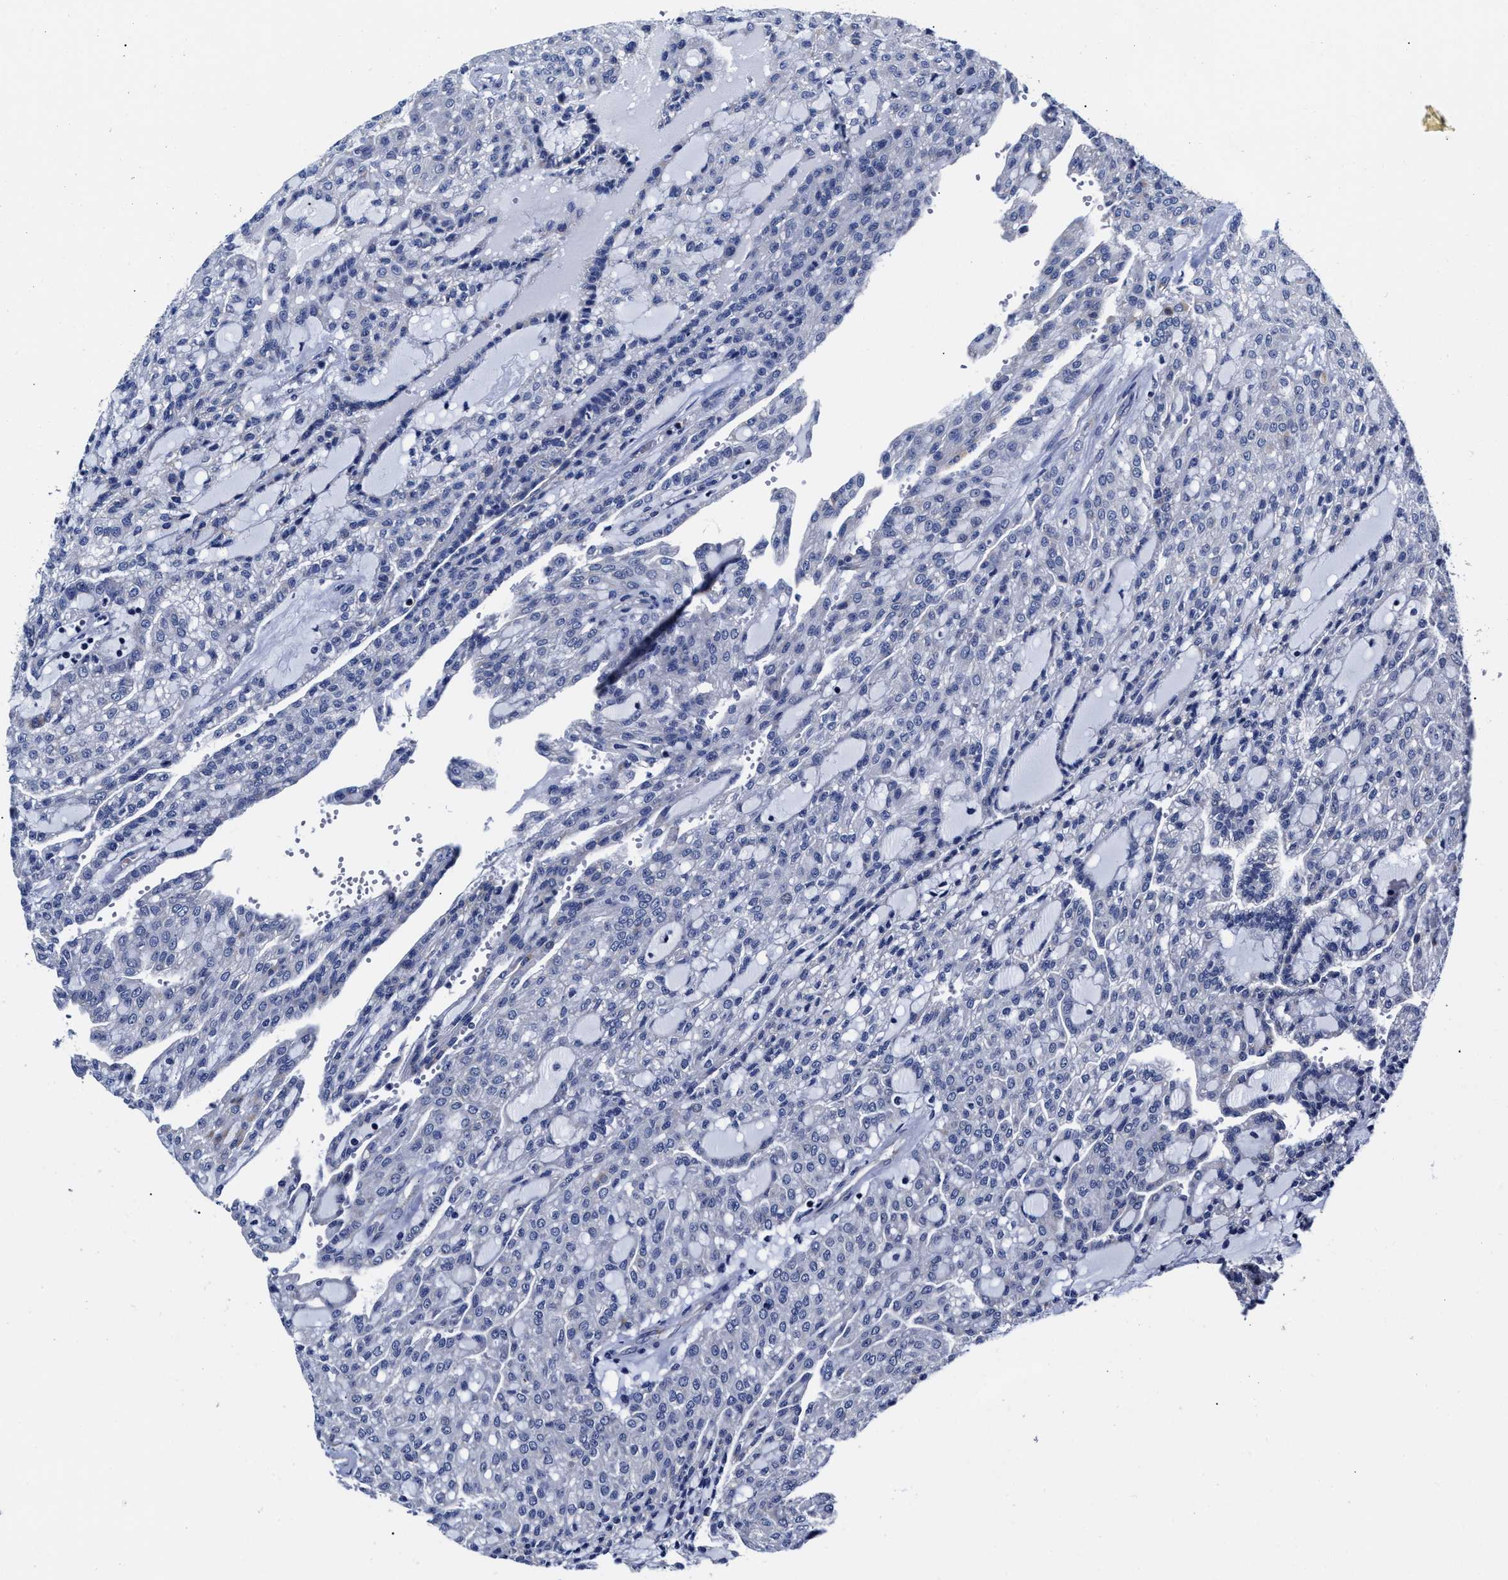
{"staining": {"intensity": "negative", "quantity": "none", "location": "none"}, "tissue": "renal cancer", "cell_type": "Tumor cells", "image_type": "cancer", "snomed": [{"axis": "morphology", "description": "Adenocarcinoma, NOS"}, {"axis": "topography", "description": "Kidney"}], "caption": "Tumor cells are negative for brown protein staining in renal adenocarcinoma.", "gene": "HINT2", "patient": {"sex": "male", "age": 63}}